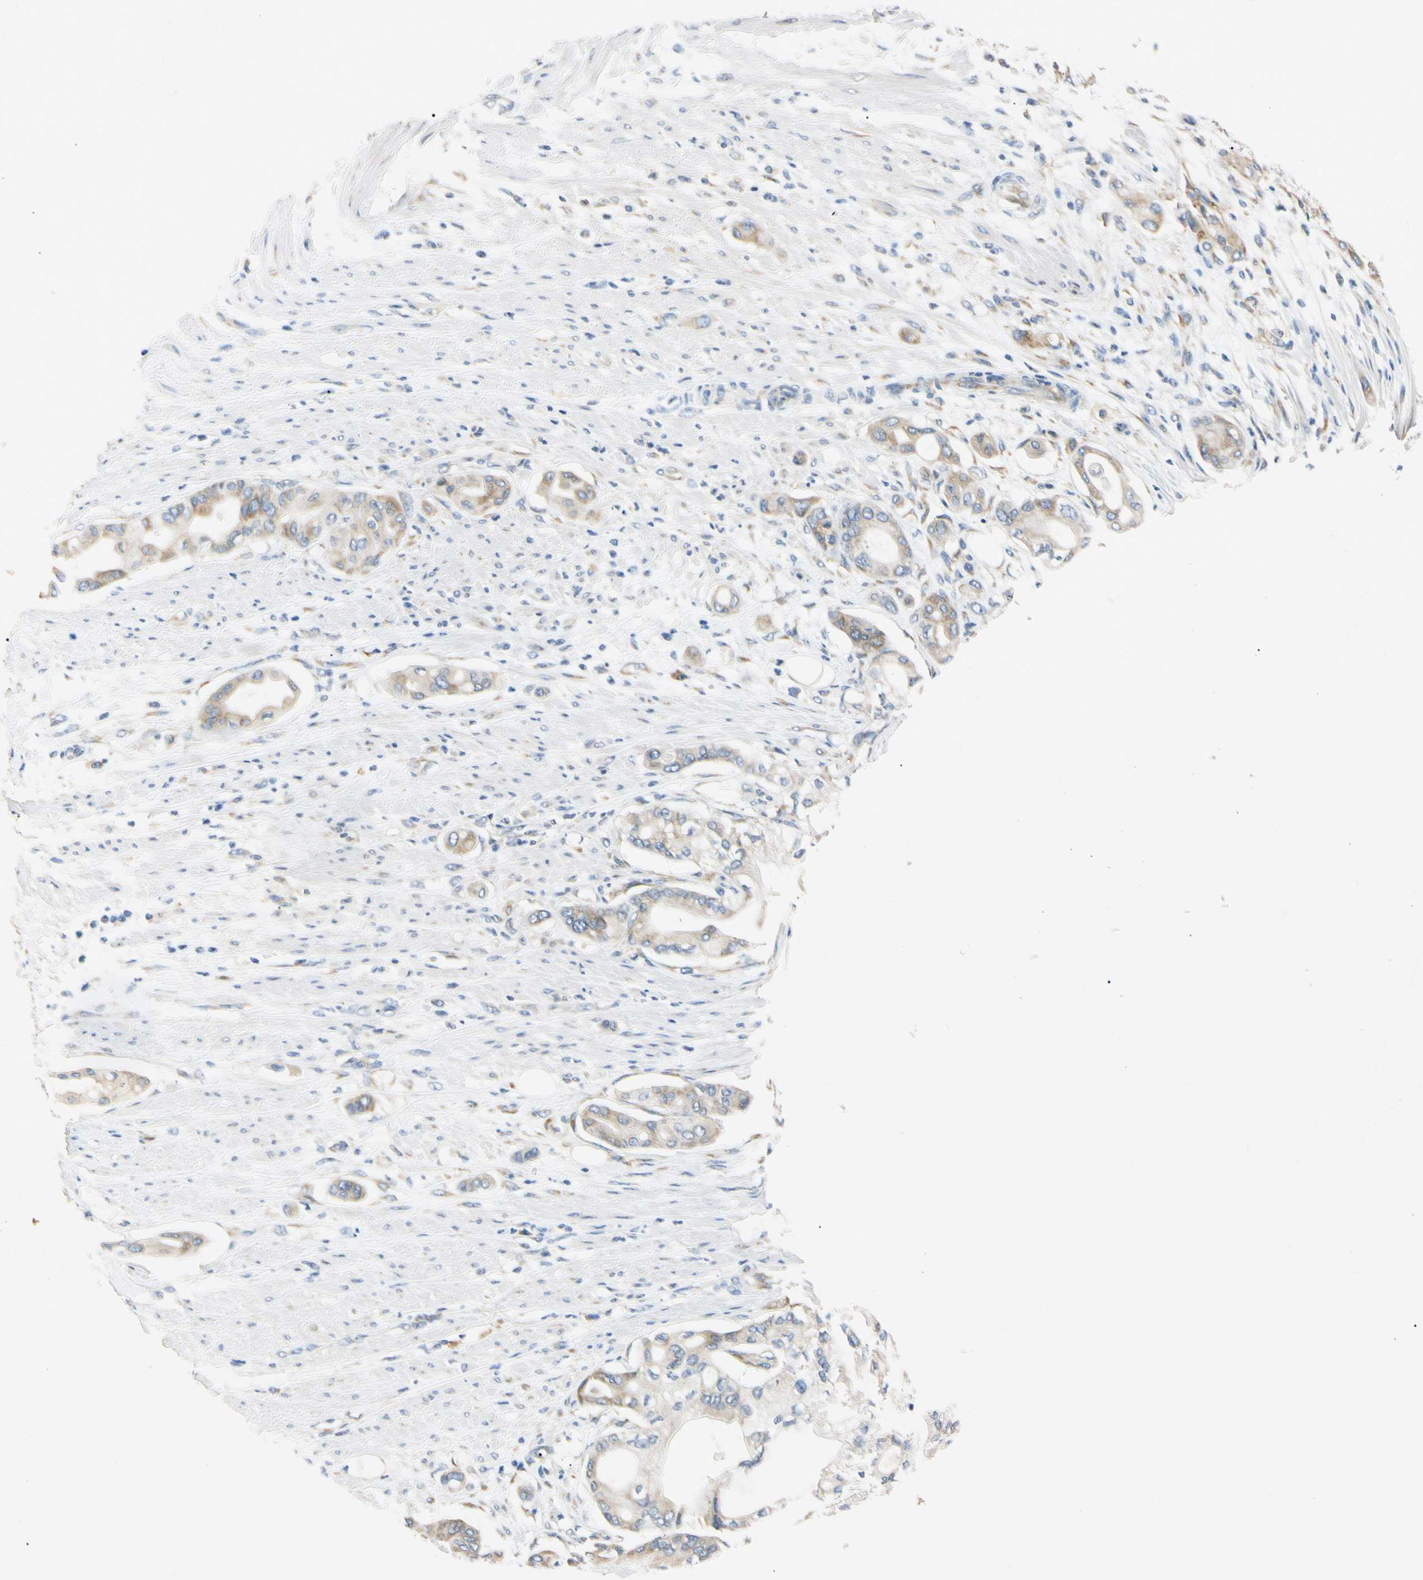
{"staining": {"intensity": "weak", "quantity": "25%-75%", "location": "cytoplasmic/membranous"}, "tissue": "pancreatic cancer", "cell_type": "Tumor cells", "image_type": "cancer", "snomed": [{"axis": "morphology", "description": "Adenocarcinoma, NOS"}, {"axis": "morphology", "description": "Adenocarcinoma, metastatic, NOS"}, {"axis": "topography", "description": "Lymph node"}, {"axis": "topography", "description": "Pancreas"}, {"axis": "topography", "description": "Duodenum"}], "caption": "Pancreatic cancer (metastatic adenocarcinoma) was stained to show a protein in brown. There is low levels of weak cytoplasmic/membranous expression in about 25%-75% of tumor cells. (DAB (3,3'-diaminobenzidine) IHC with brightfield microscopy, high magnification).", "gene": "DNAJB12", "patient": {"sex": "female", "age": 64}}